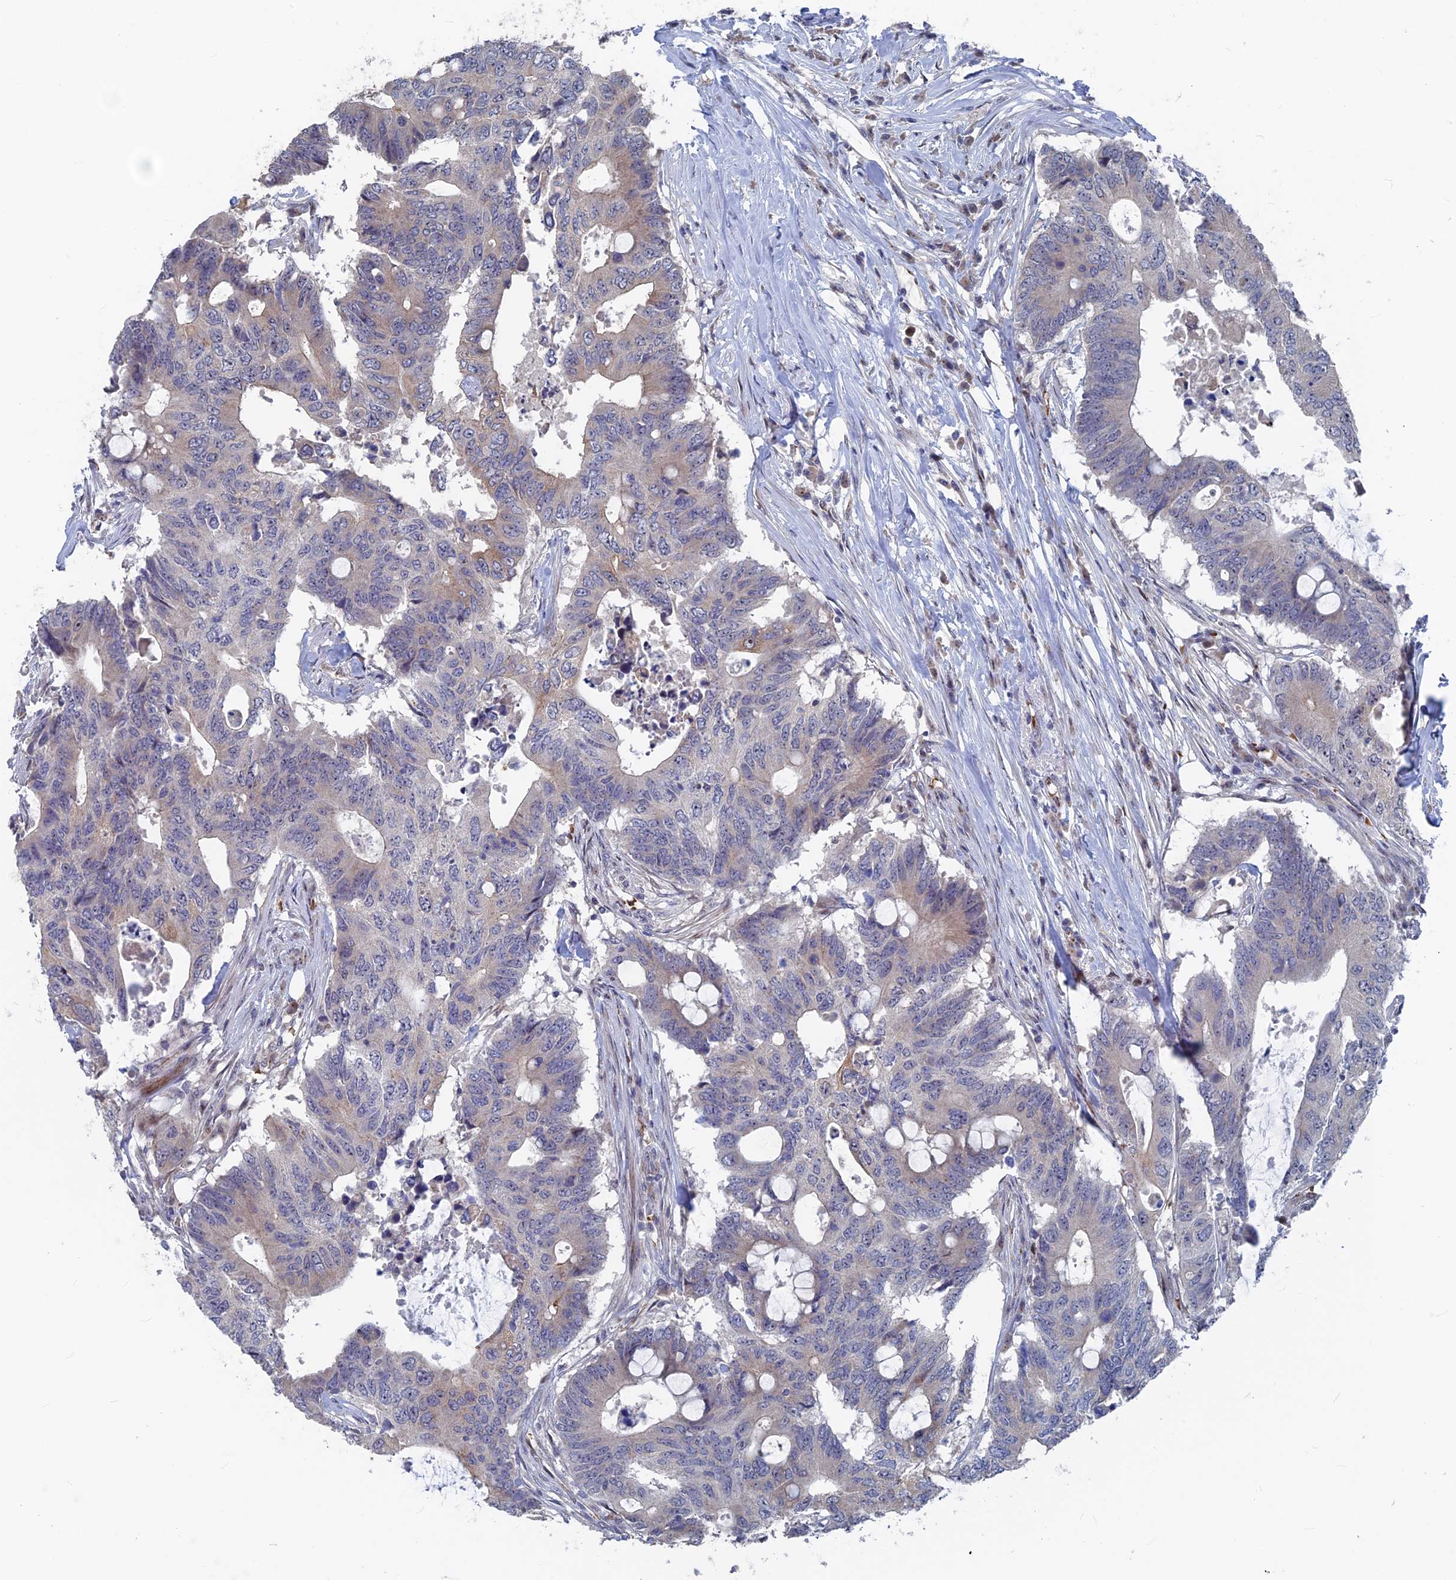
{"staining": {"intensity": "weak", "quantity": "<25%", "location": "cytoplasmic/membranous"}, "tissue": "colorectal cancer", "cell_type": "Tumor cells", "image_type": "cancer", "snomed": [{"axis": "morphology", "description": "Adenocarcinoma, NOS"}, {"axis": "topography", "description": "Colon"}], "caption": "This is an immunohistochemistry (IHC) photomicrograph of adenocarcinoma (colorectal). There is no expression in tumor cells.", "gene": "SH3D21", "patient": {"sex": "male", "age": 71}}